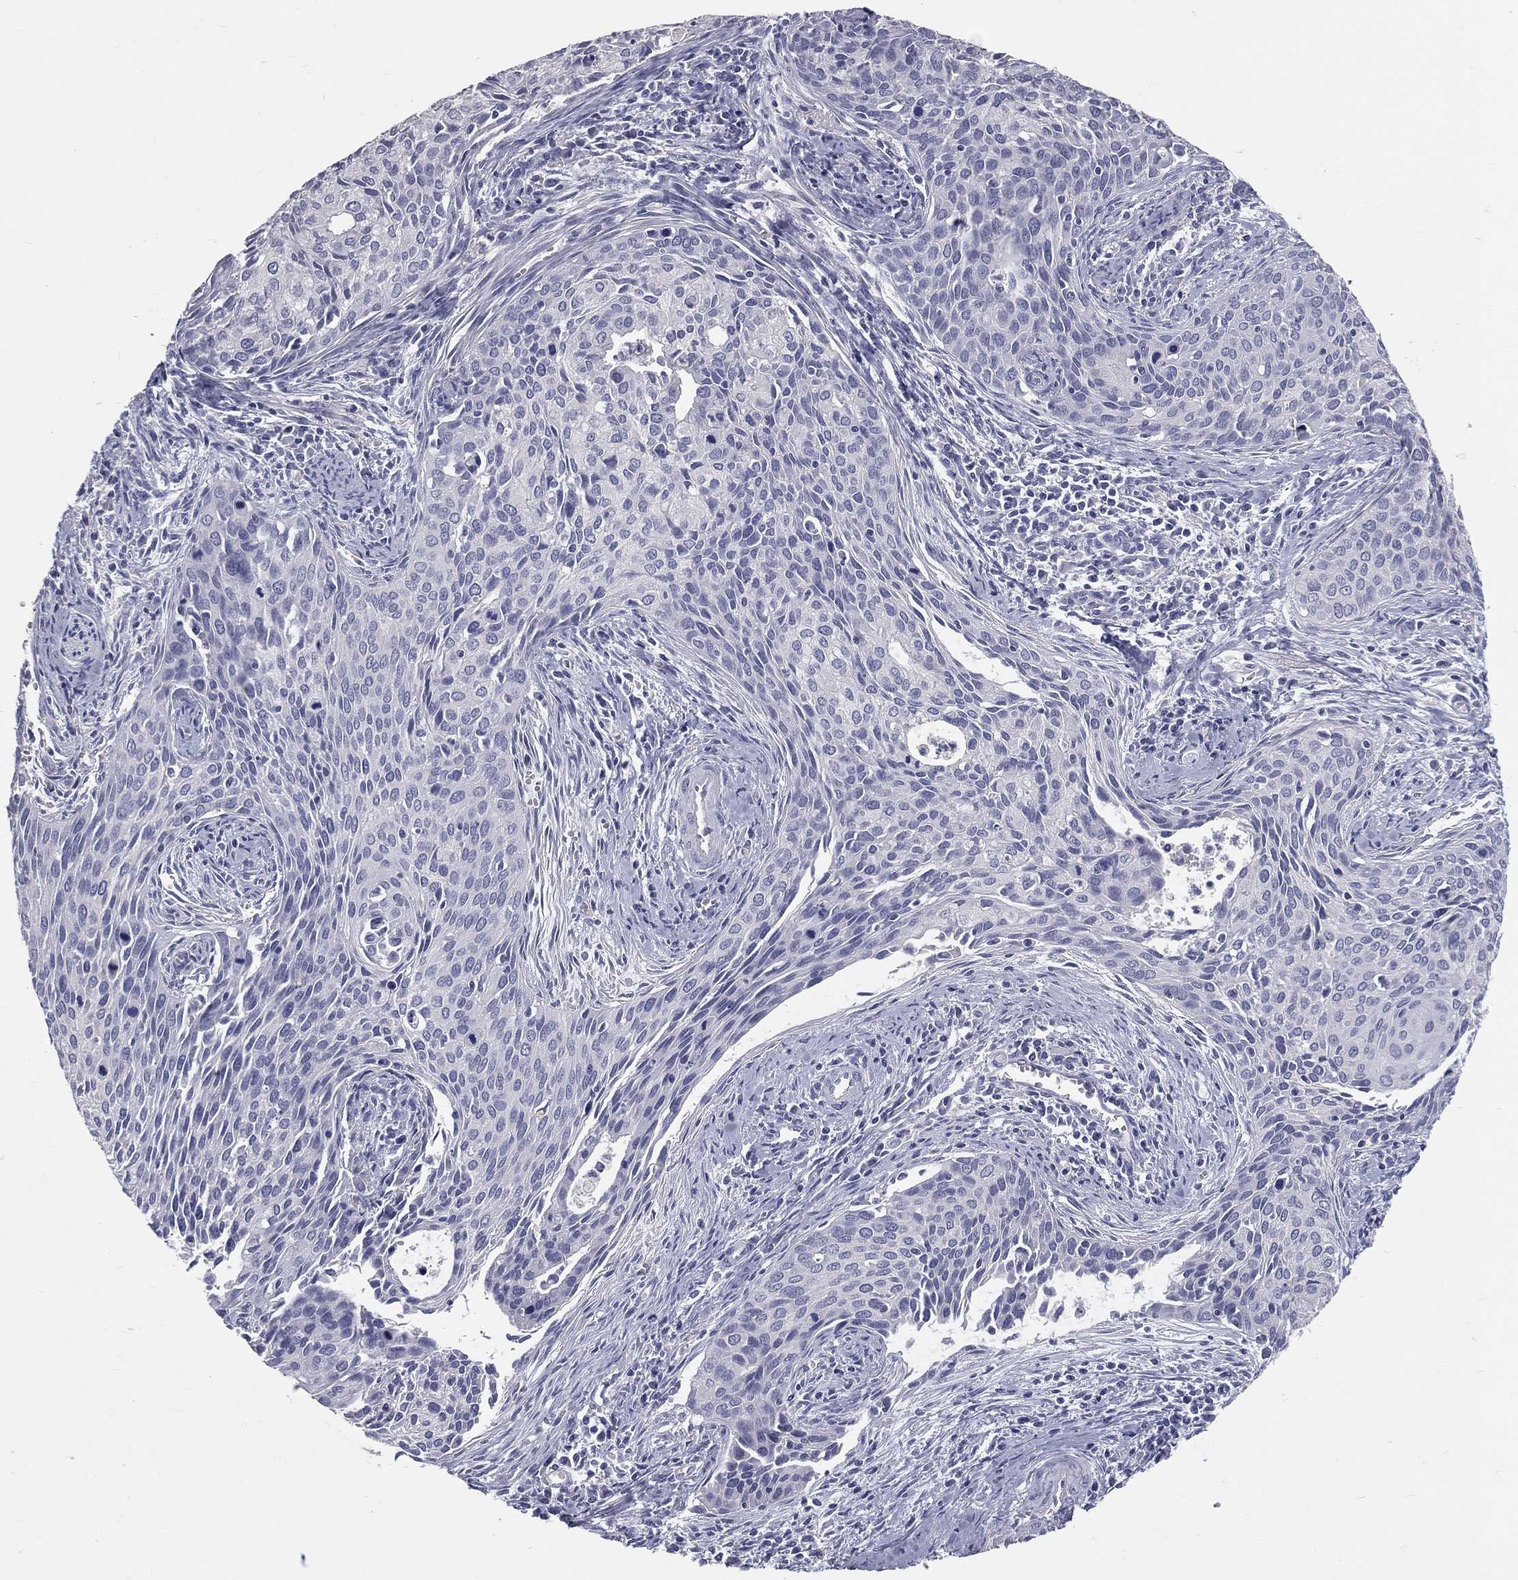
{"staining": {"intensity": "negative", "quantity": "none", "location": "none"}, "tissue": "cervical cancer", "cell_type": "Tumor cells", "image_type": "cancer", "snomed": [{"axis": "morphology", "description": "Squamous cell carcinoma, NOS"}, {"axis": "topography", "description": "Cervix"}], "caption": "Protein analysis of squamous cell carcinoma (cervical) shows no significant positivity in tumor cells.", "gene": "TFPI2", "patient": {"sex": "female", "age": 29}}